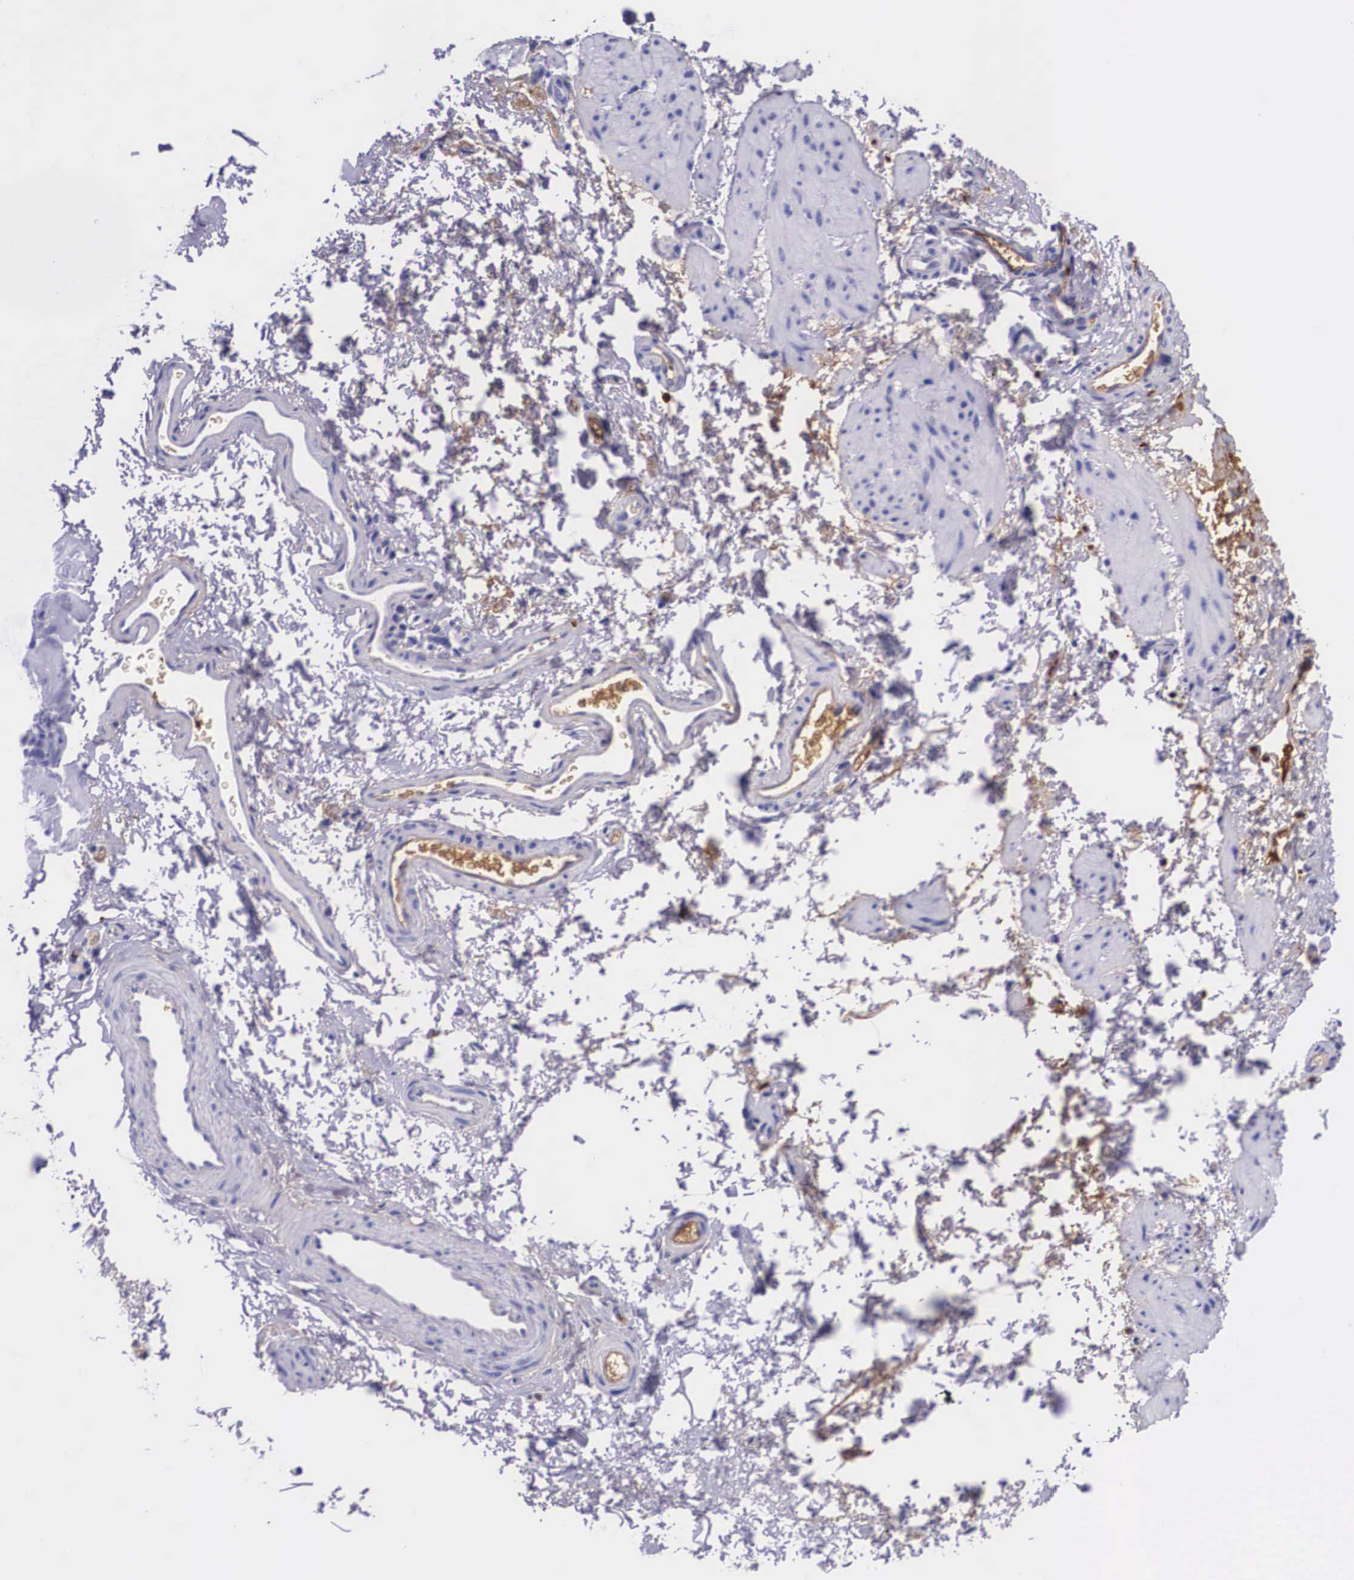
{"staining": {"intensity": "negative", "quantity": "none", "location": "none"}, "tissue": "esophagus", "cell_type": "Squamous epithelial cells", "image_type": "normal", "snomed": [{"axis": "morphology", "description": "Normal tissue, NOS"}, {"axis": "topography", "description": "Esophagus"}], "caption": "Esophagus stained for a protein using immunohistochemistry demonstrates no expression squamous epithelial cells.", "gene": "PLG", "patient": {"sex": "female", "age": 61}}